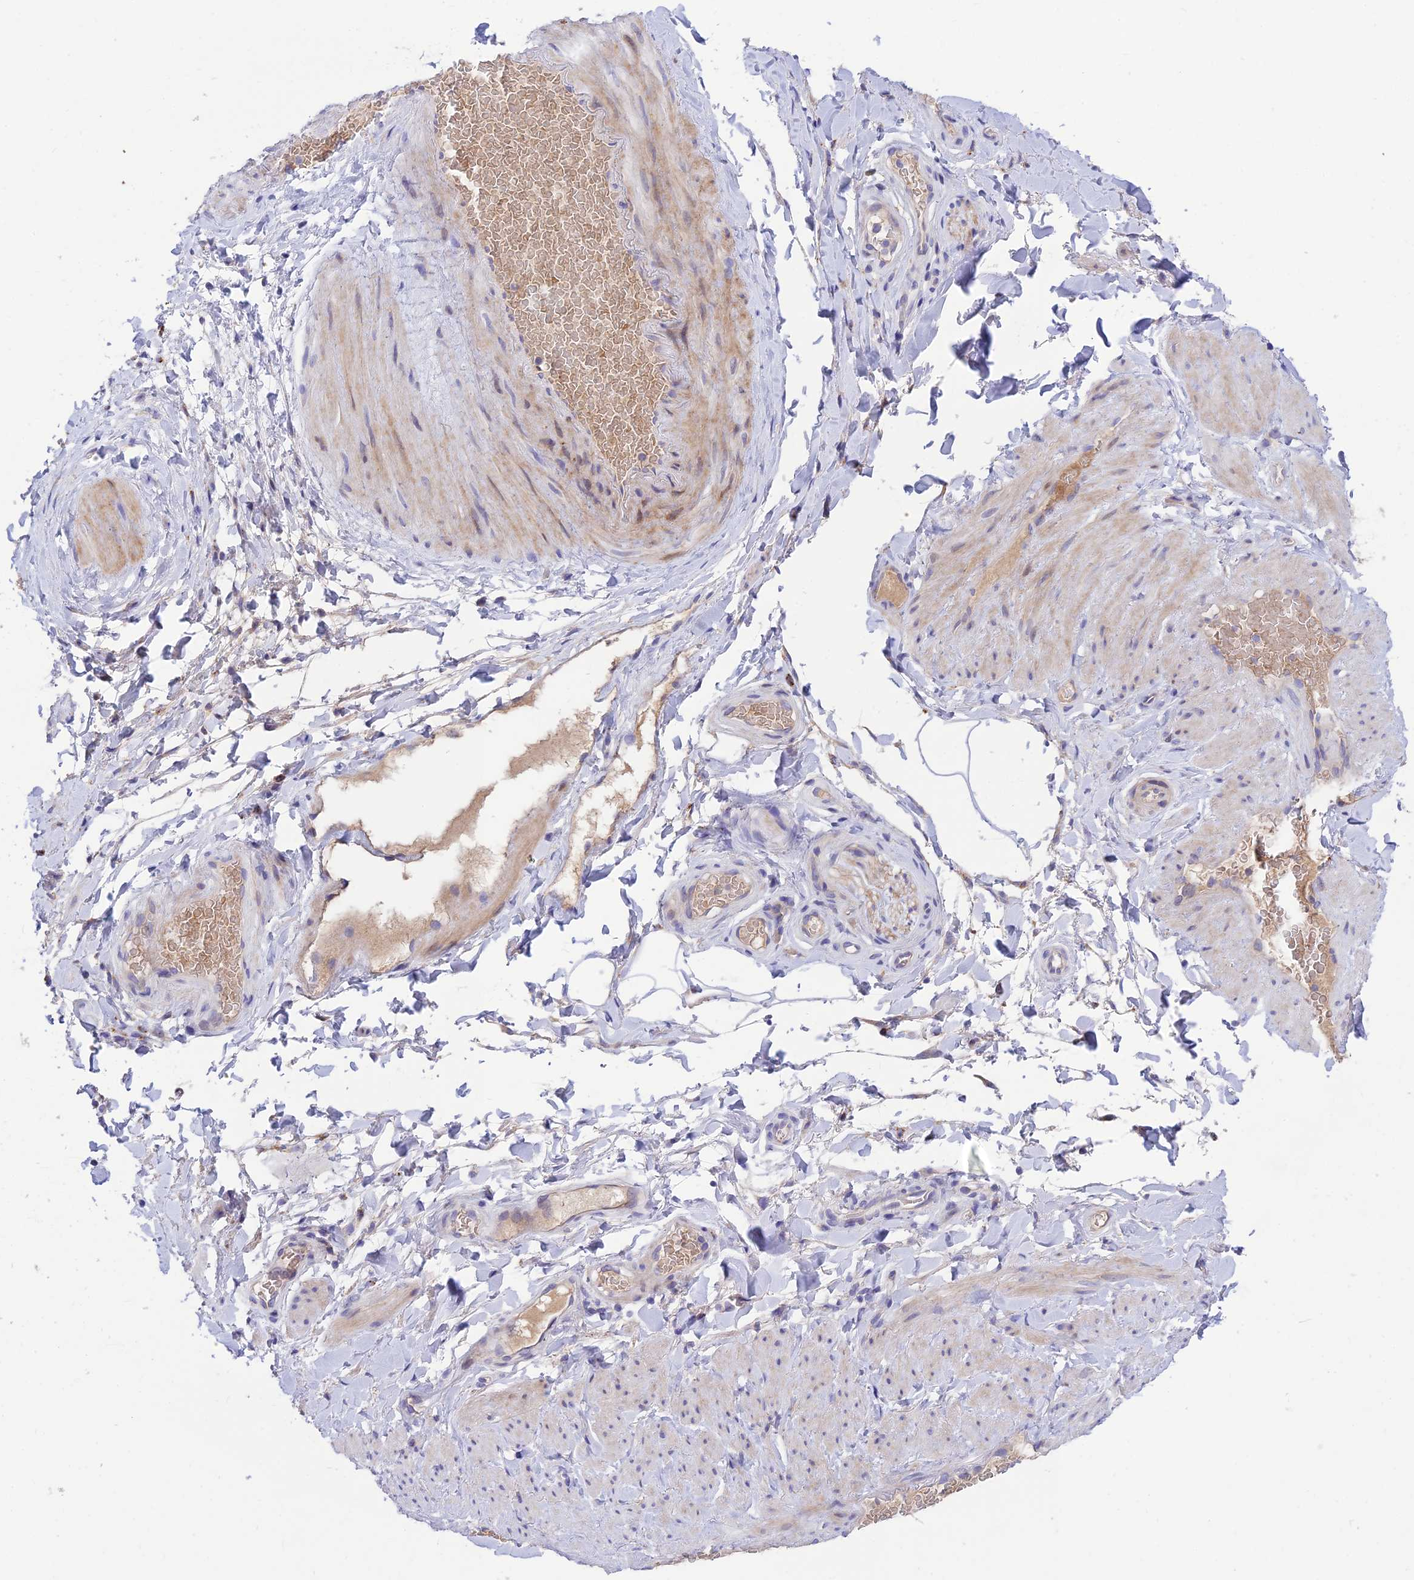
{"staining": {"intensity": "negative", "quantity": "none", "location": "none"}, "tissue": "adipose tissue", "cell_type": "Adipocytes", "image_type": "normal", "snomed": [{"axis": "morphology", "description": "Normal tissue, NOS"}, {"axis": "topography", "description": "Soft tissue"}, {"axis": "topography", "description": "Vascular tissue"}], "caption": "There is no significant expression in adipocytes of adipose tissue. (DAB IHC, high magnification).", "gene": "CCDC157", "patient": {"sex": "male", "age": 54}}